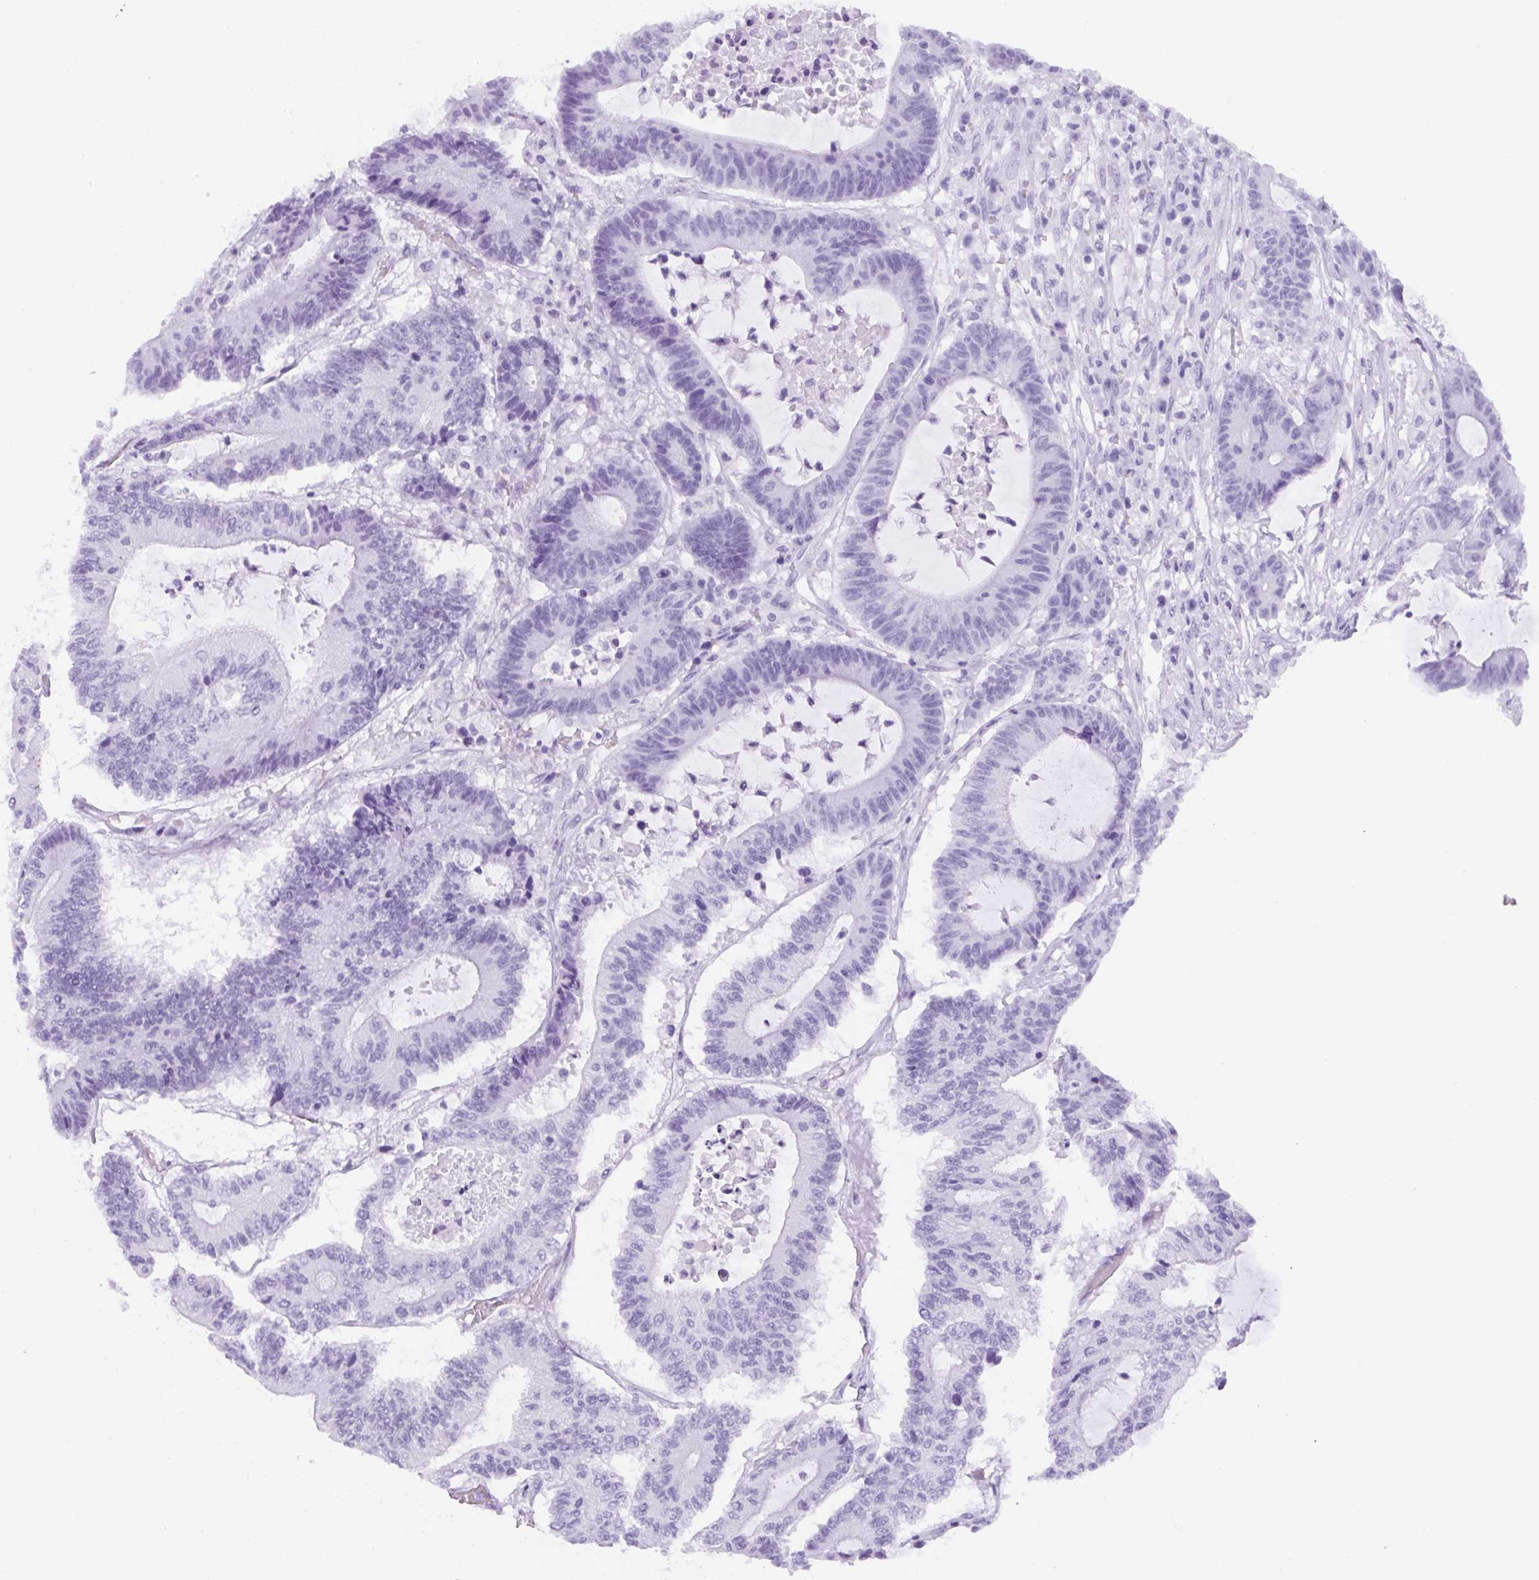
{"staining": {"intensity": "negative", "quantity": "none", "location": "none"}, "tissue": "colorectal cancer", "cell_type": "Tumor cells", "image_type": "cancer", "snomed": [{"axis": "morphology", "description": "Adenocarcinoma, NOS"}, {"axis": "topography", "description": "Colon"}], "caption": "Immunohistochemical staining of adenocarcinoma (colorectal) demonstrates no significant staining in tumor cells. The staining is performed using DAB brown chromogen with nuclei counter-stained in using hematoxylin.", "gene": "UBL3", "patient": {"sex": "female", "age": 84}}